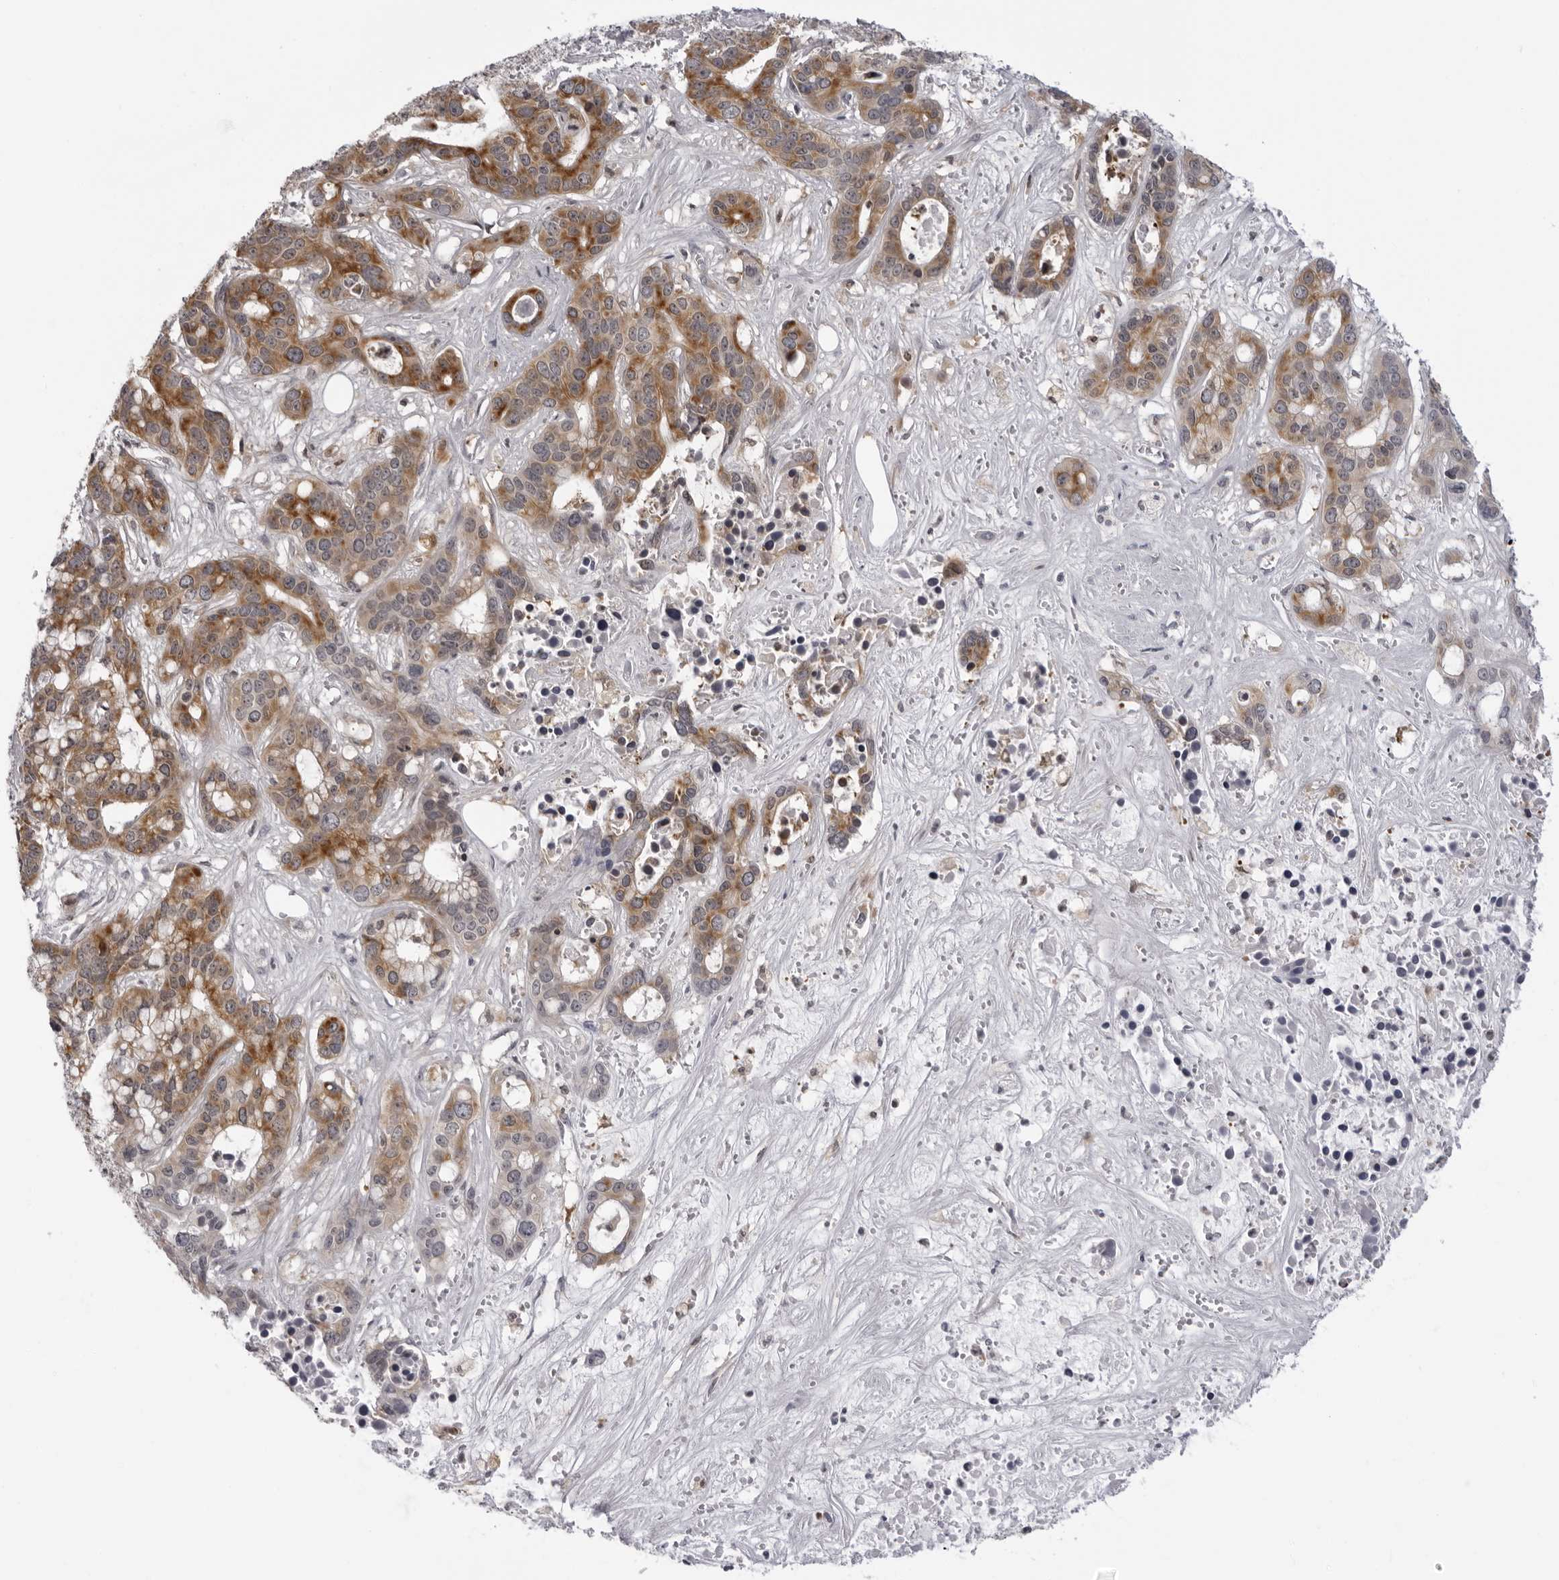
{"staining": {"intensity": "moderate", "quantity": ">75%", "location": "cytoplasmic/membranous"}, "tissue": "liver cancer", "cell_type": "Tumor cells", "image_type": "cancer", "snomed": [{"axis": "morphology", "description": "Cholangiocarcinoma"}, {"axis": "topography", "description": "Liver"}], "caption": "Immunohistochemical staining of human liver cancer demonstrates medium levels of moderate cytoplasmic/membranous staining in about >75% of tumor cells.", "gene": "MRPS15", "patient": {"sex": "female", "age": 65}}